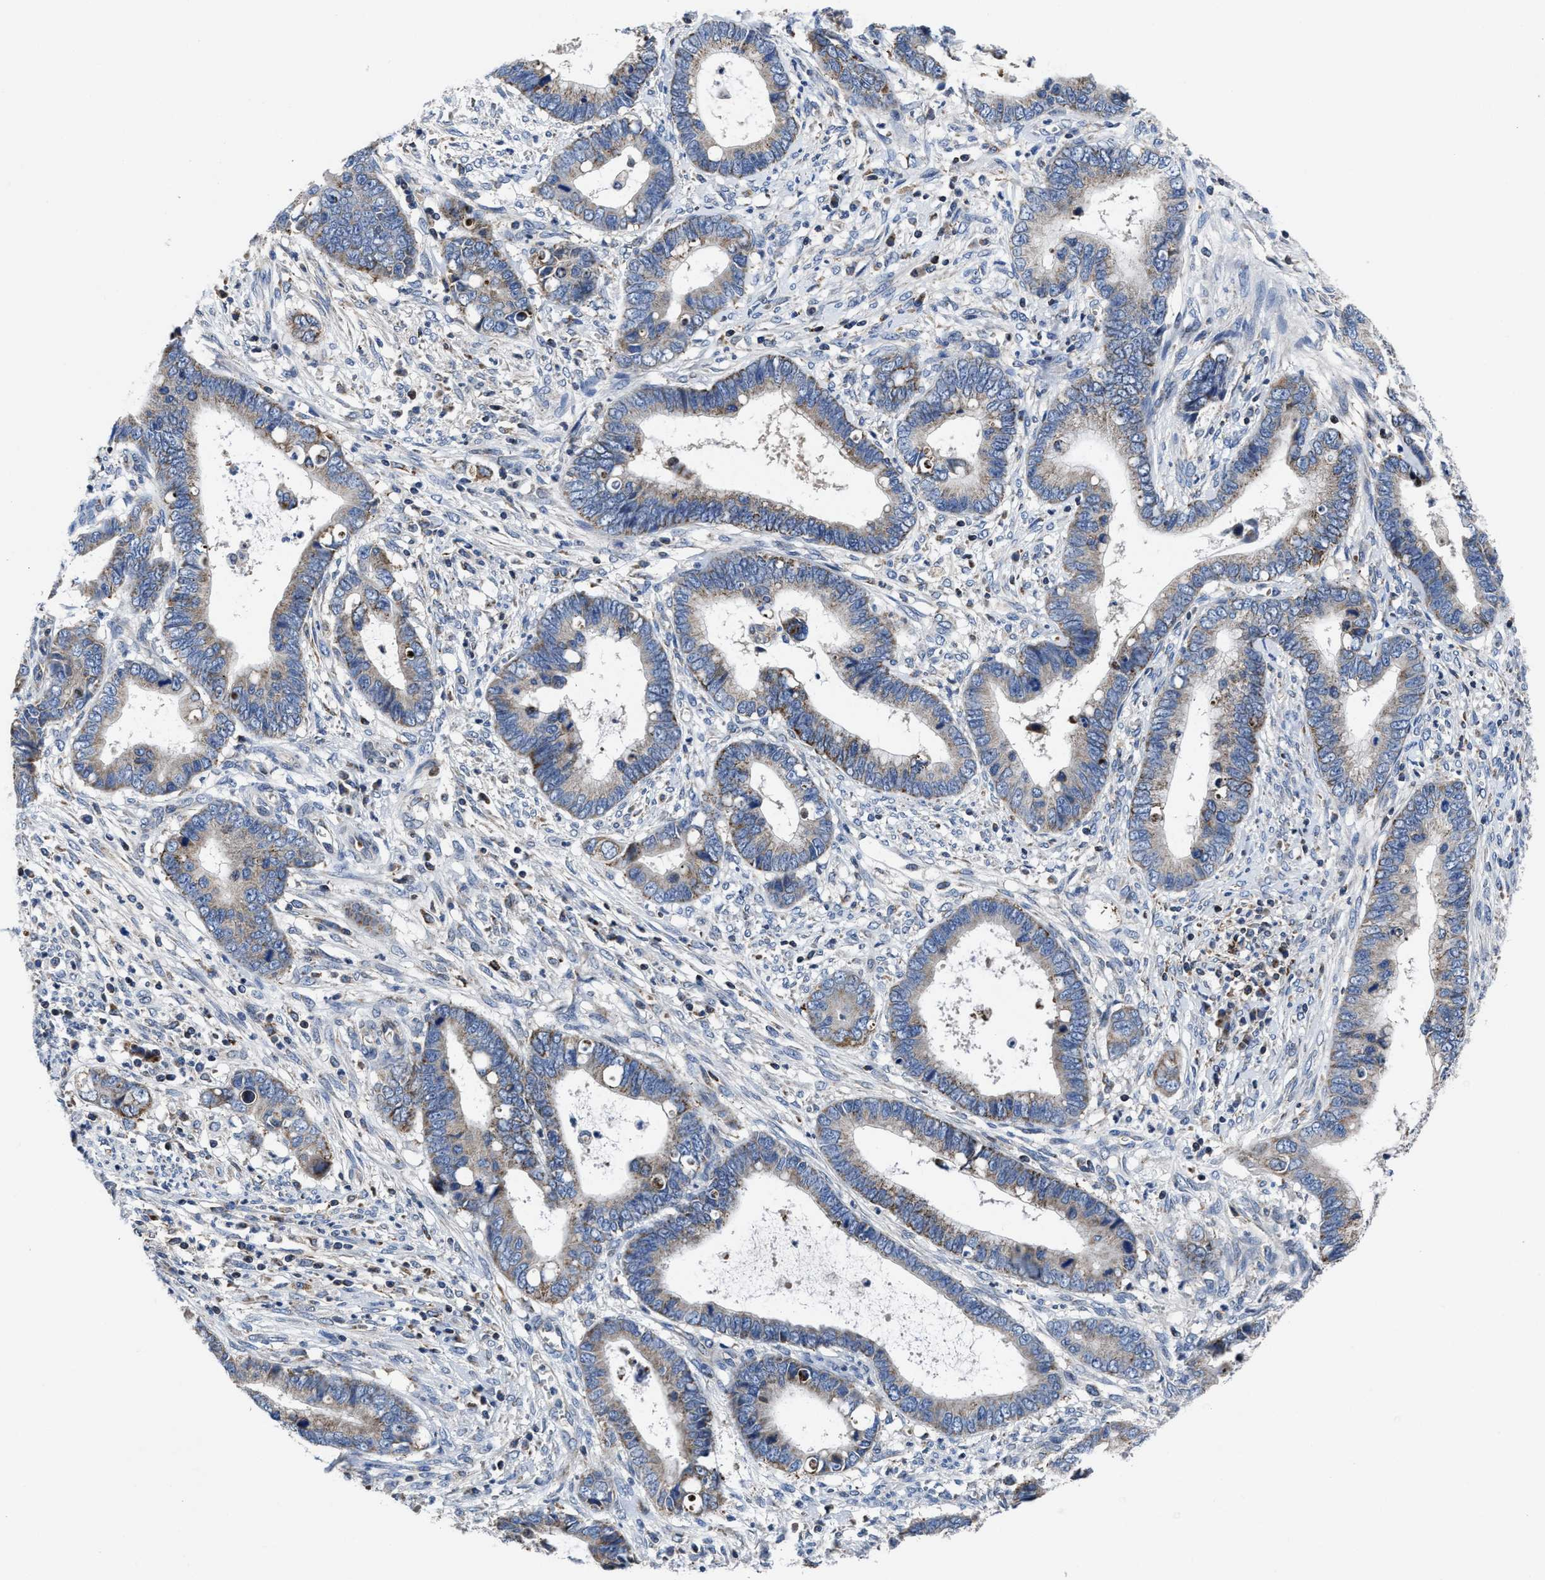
{"staining": {"intensity": "moderate", "quantity": "<25%", "location": "cytoplasmic/membranous"}, "tissue": "cervical cancer", "cell_type": "Tumor cells", "image_type": "cancer", "snomed": [{"axis": "morphology", "description": "Adenocarcinoma, NOS"}, {"axis": "topography", "description": "Cervix"}], "caption": "The micrograph reveals a brown stain indicating the presence of a protein in the cytoplasmic/membranous of tumor cells in cervical adenocarcinoma.", "gene": "CACNA1D", "patient": {"sex": "female", "age": 44}}